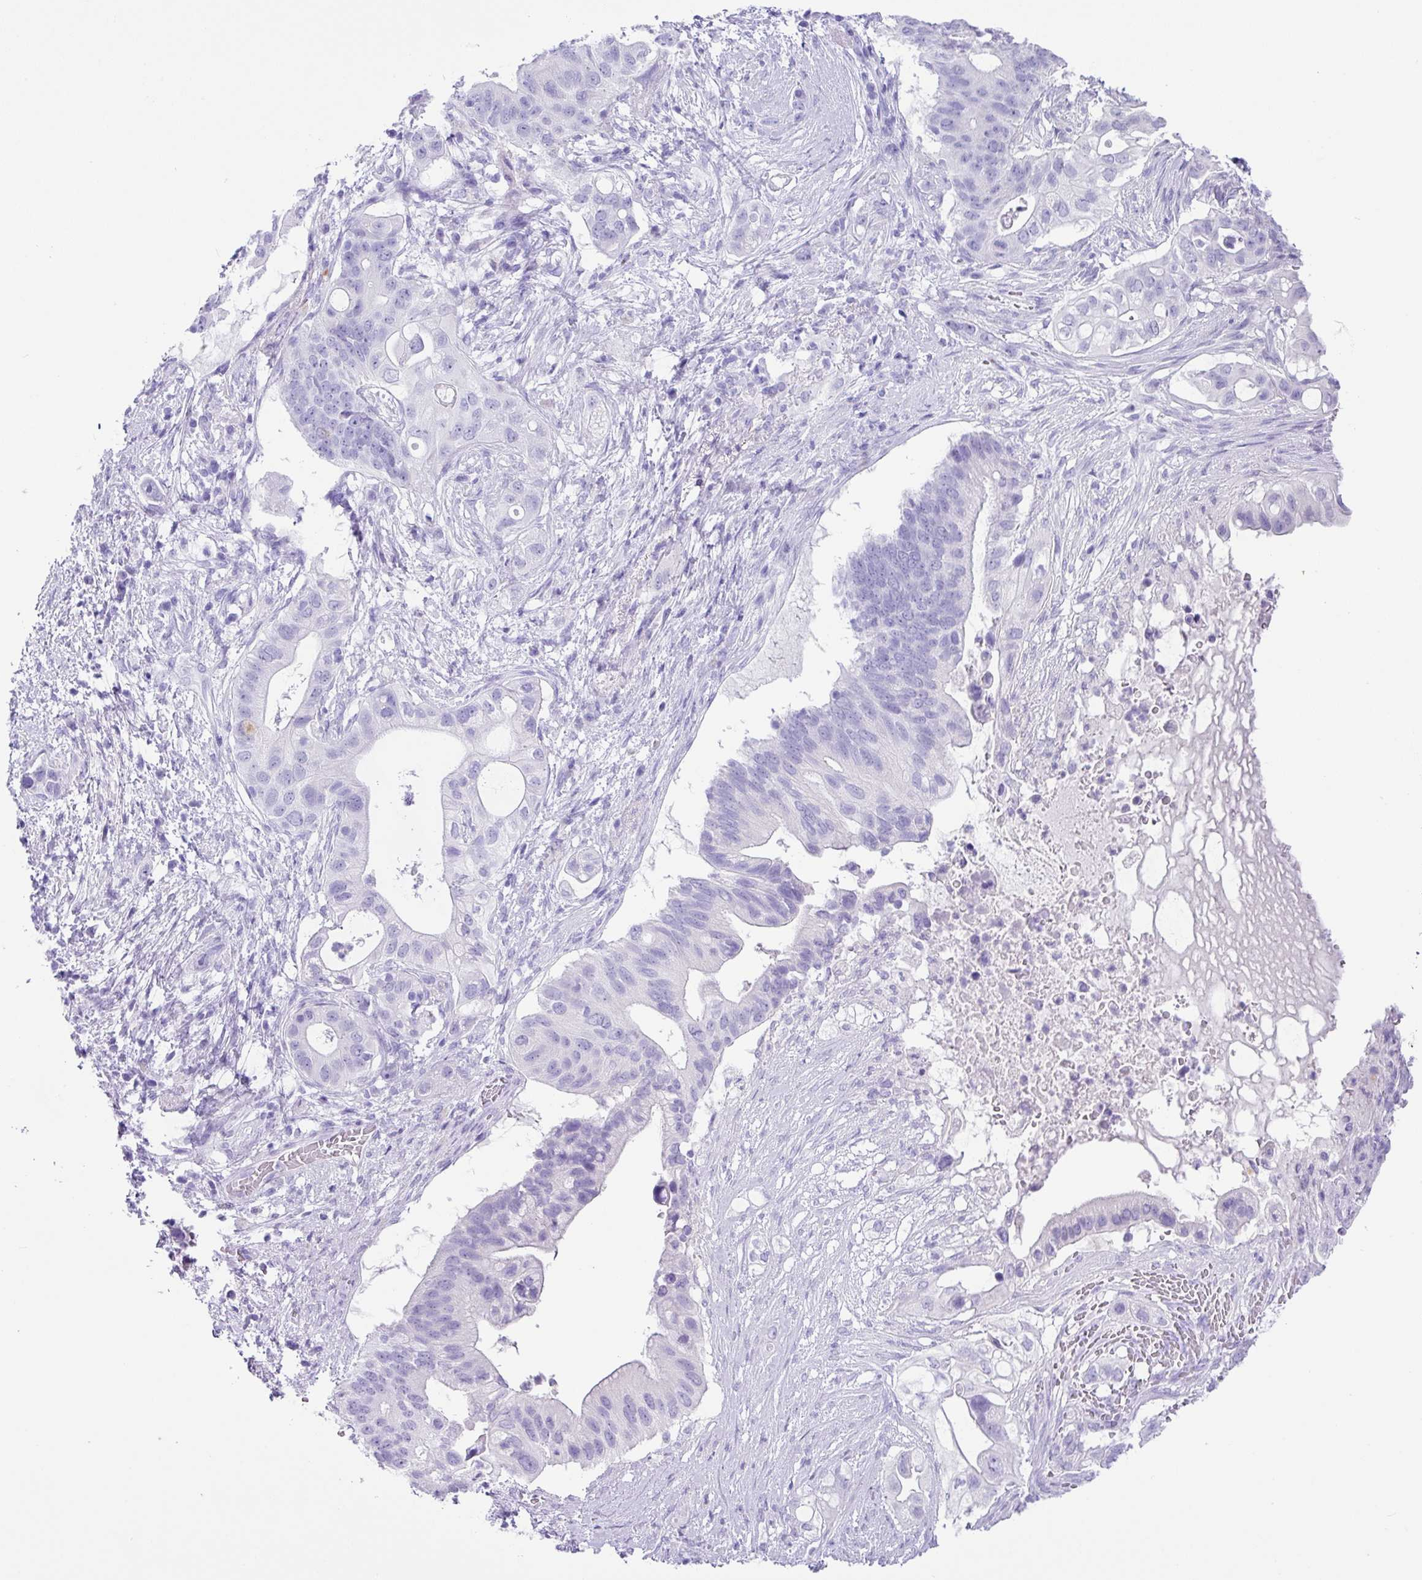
{"staining": {"intensity": "negative", "quantity": "none", "location": "none"}, "tissue": "pancreatic cancer", "cell_type": "Tumor cells", "image_type": "cancer", "snomed": [{"axis": "morphology", "description": "Adenocarcinoma, NOS"}, {"axis": "topography", "description": "Pancreas"}], "caption": "This is an IHC histopathology image of human pancreatic cancer (adenocarcinoma). There is no positivity in tumor cells.", "gene": "ZG16", "patient": {"sex": "female", "age": 72}}